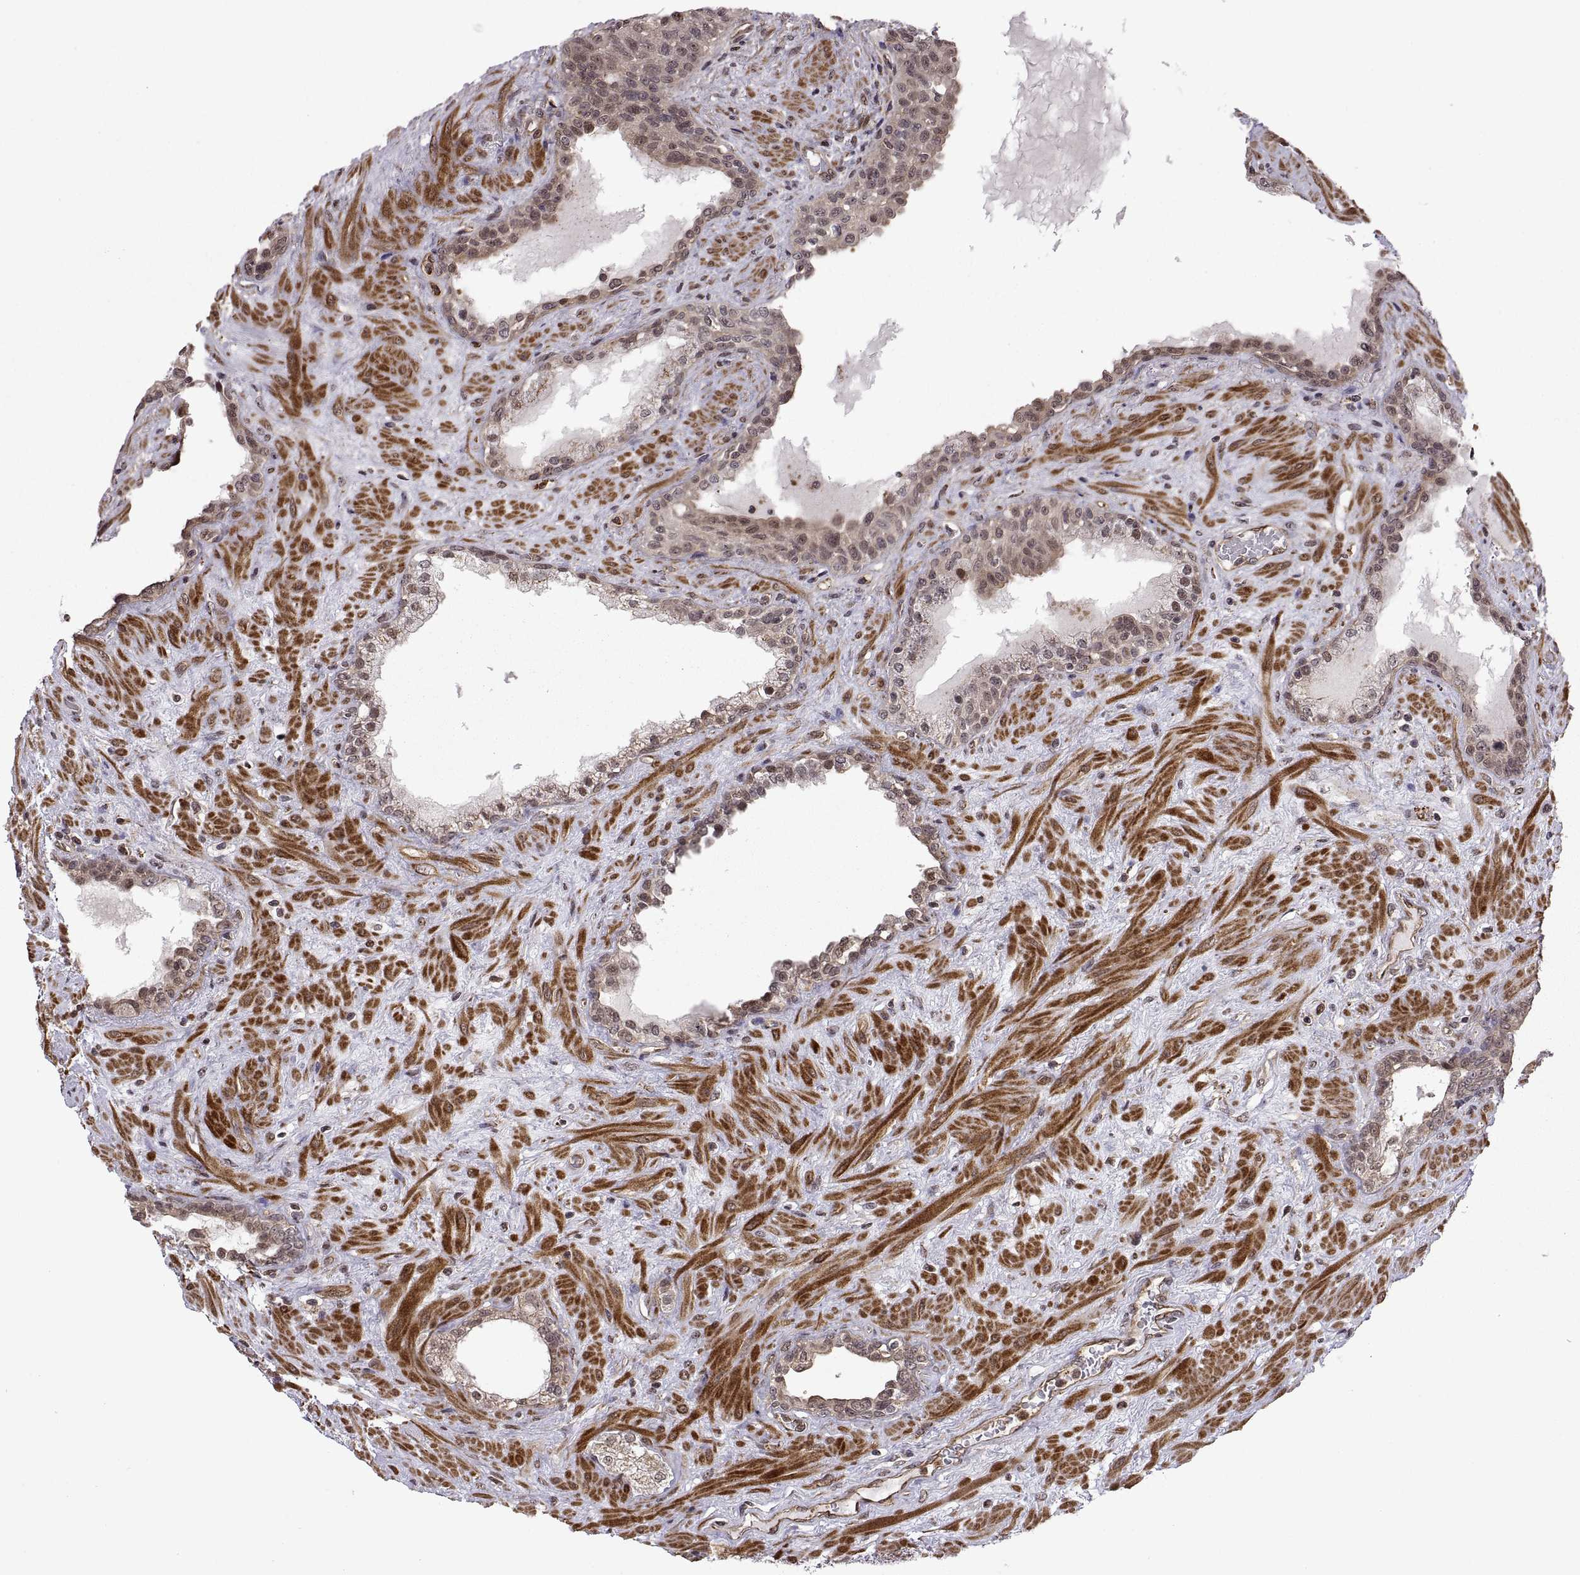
{"staining": {"intensity": "negative", "quantity": "none", "location": "none"}, "tissue": "prostate", "cell_type": "Glandular cells", "image_type": "normal", "snomed": [{"axis": "morphology", "description": "Normal tissue, NOS"}, {"axis": "topography", "description": "Prostate"}], "caption": "The histopathology image exhibits no significant positivity in glandular cells of prostate.", "gene": "ARRB1", "patient": {"sex": "male", "age": 63}}